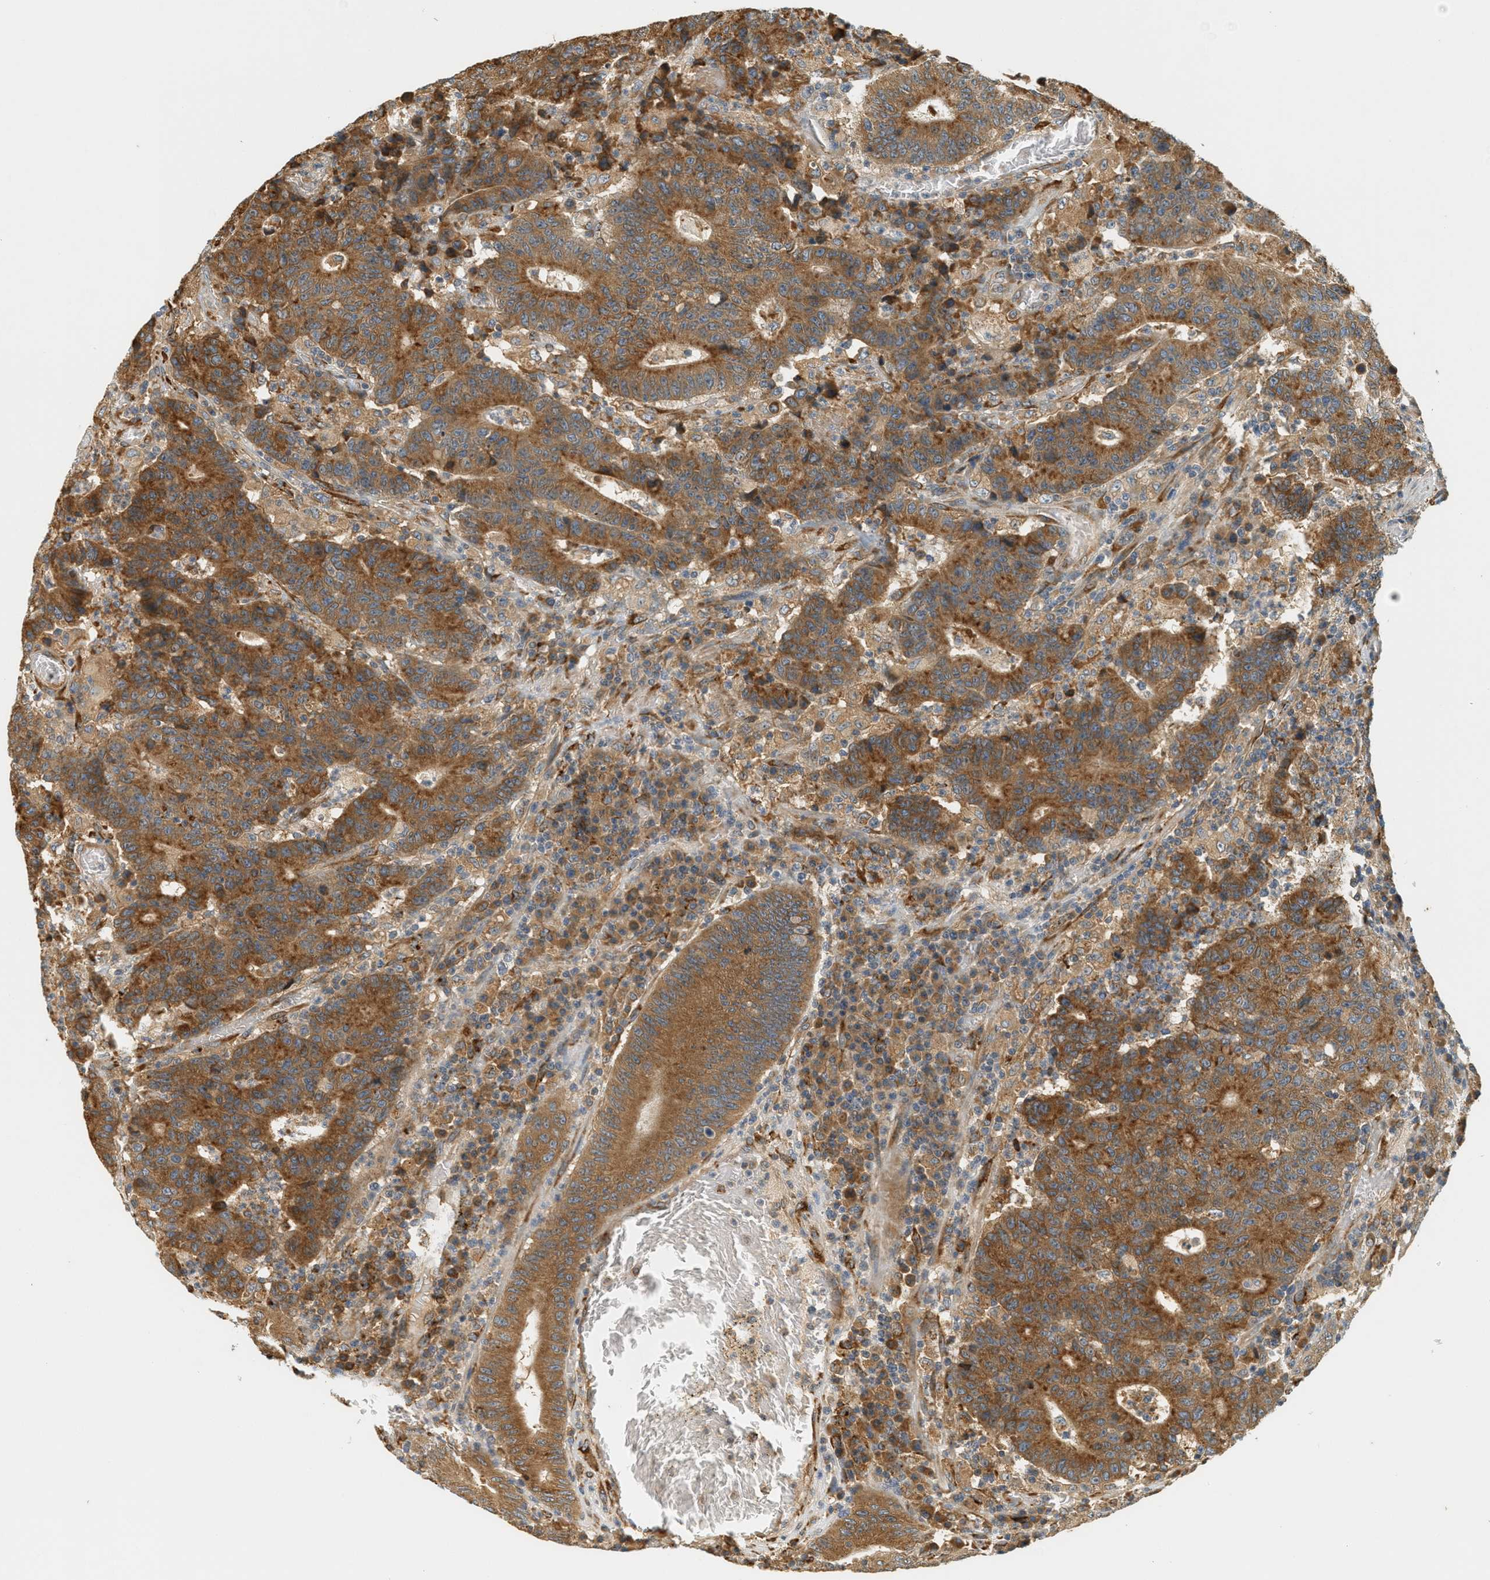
{"staining": {"intensity": "strong", "quantity": ">75%", "location": "cytoplasmic/membranous"}, "tissue": "colorectal cancer", "cell_type": "Tumor cells", "image_type": "cancer", "snomed": [{"axis": "morphology", "description": "Normal tissue, NOS"}, {"axis": "morphology", "description": "Adenocarcinoma, NOS"}, {"axis": "topography", "description": "Colon"}], "caption": "Tumor cells demonstrate strong cytoplasmic/membranous staining in approximately >75% of cells in colorectal adenocarcinoma.", "gene": "PDK1", "patient": {"sex": "female", "age": 75}}